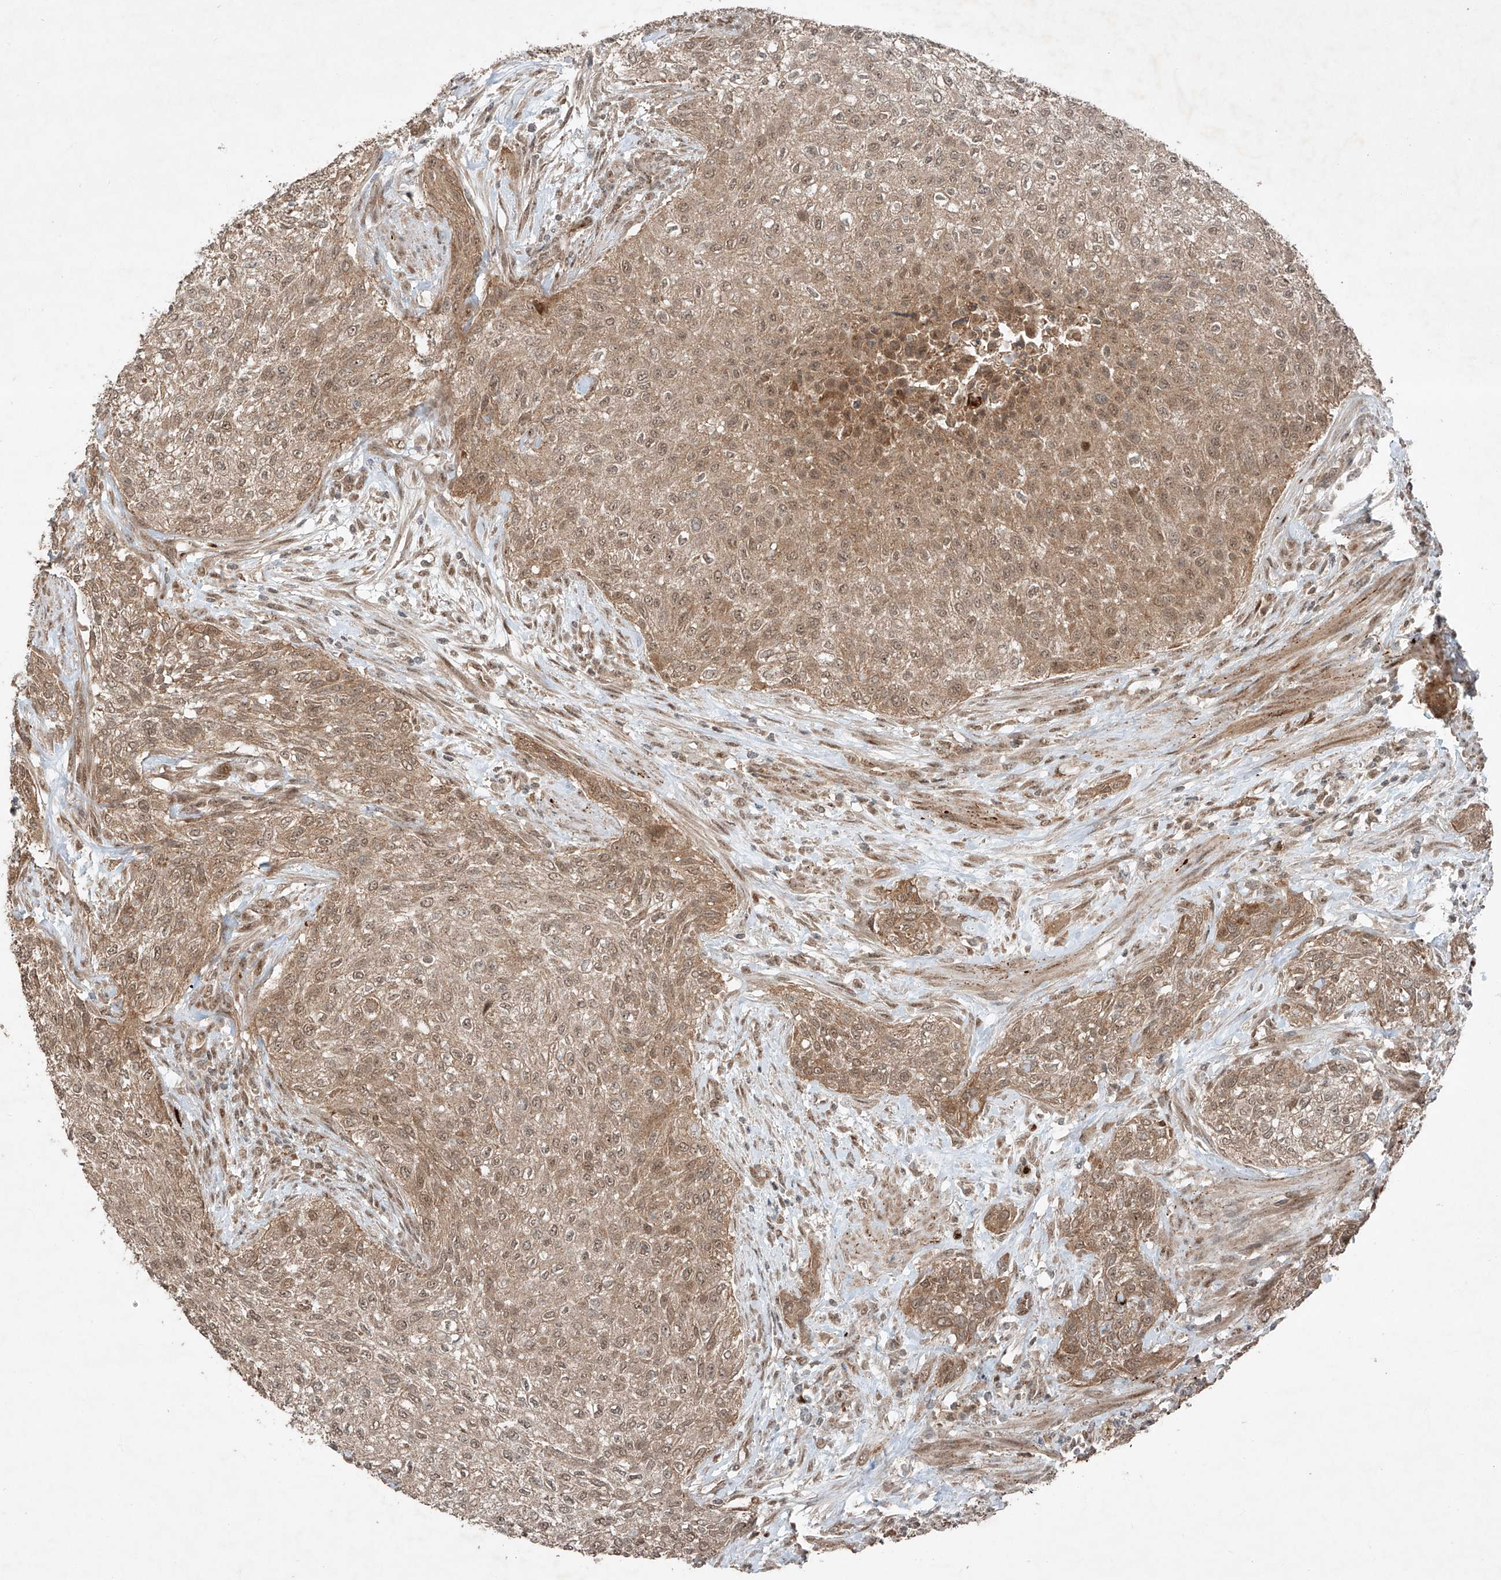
{"staining": {"intensity": "moderate", "quantity": ">75%", "location": "cytoplasmic/membranous,nuclear"}, "tissue": "urothelial cancer", "cell_type": "Tumor cells", "image_type": "cancer", "snomed": [{"axis": "morphology", "description": "Urothelial carcinoma, High grade"}, {"axis": "topography", "description": "Urinary bladder"}], "caption": "Protein staining displays moderate cytoplasmic/membranous and nuclear positivity in about >75% of tumor cells in high-grade urothelial carcinoma.", "gene": "ZNF620", "patient": {"sex": "male", "age": 35}}